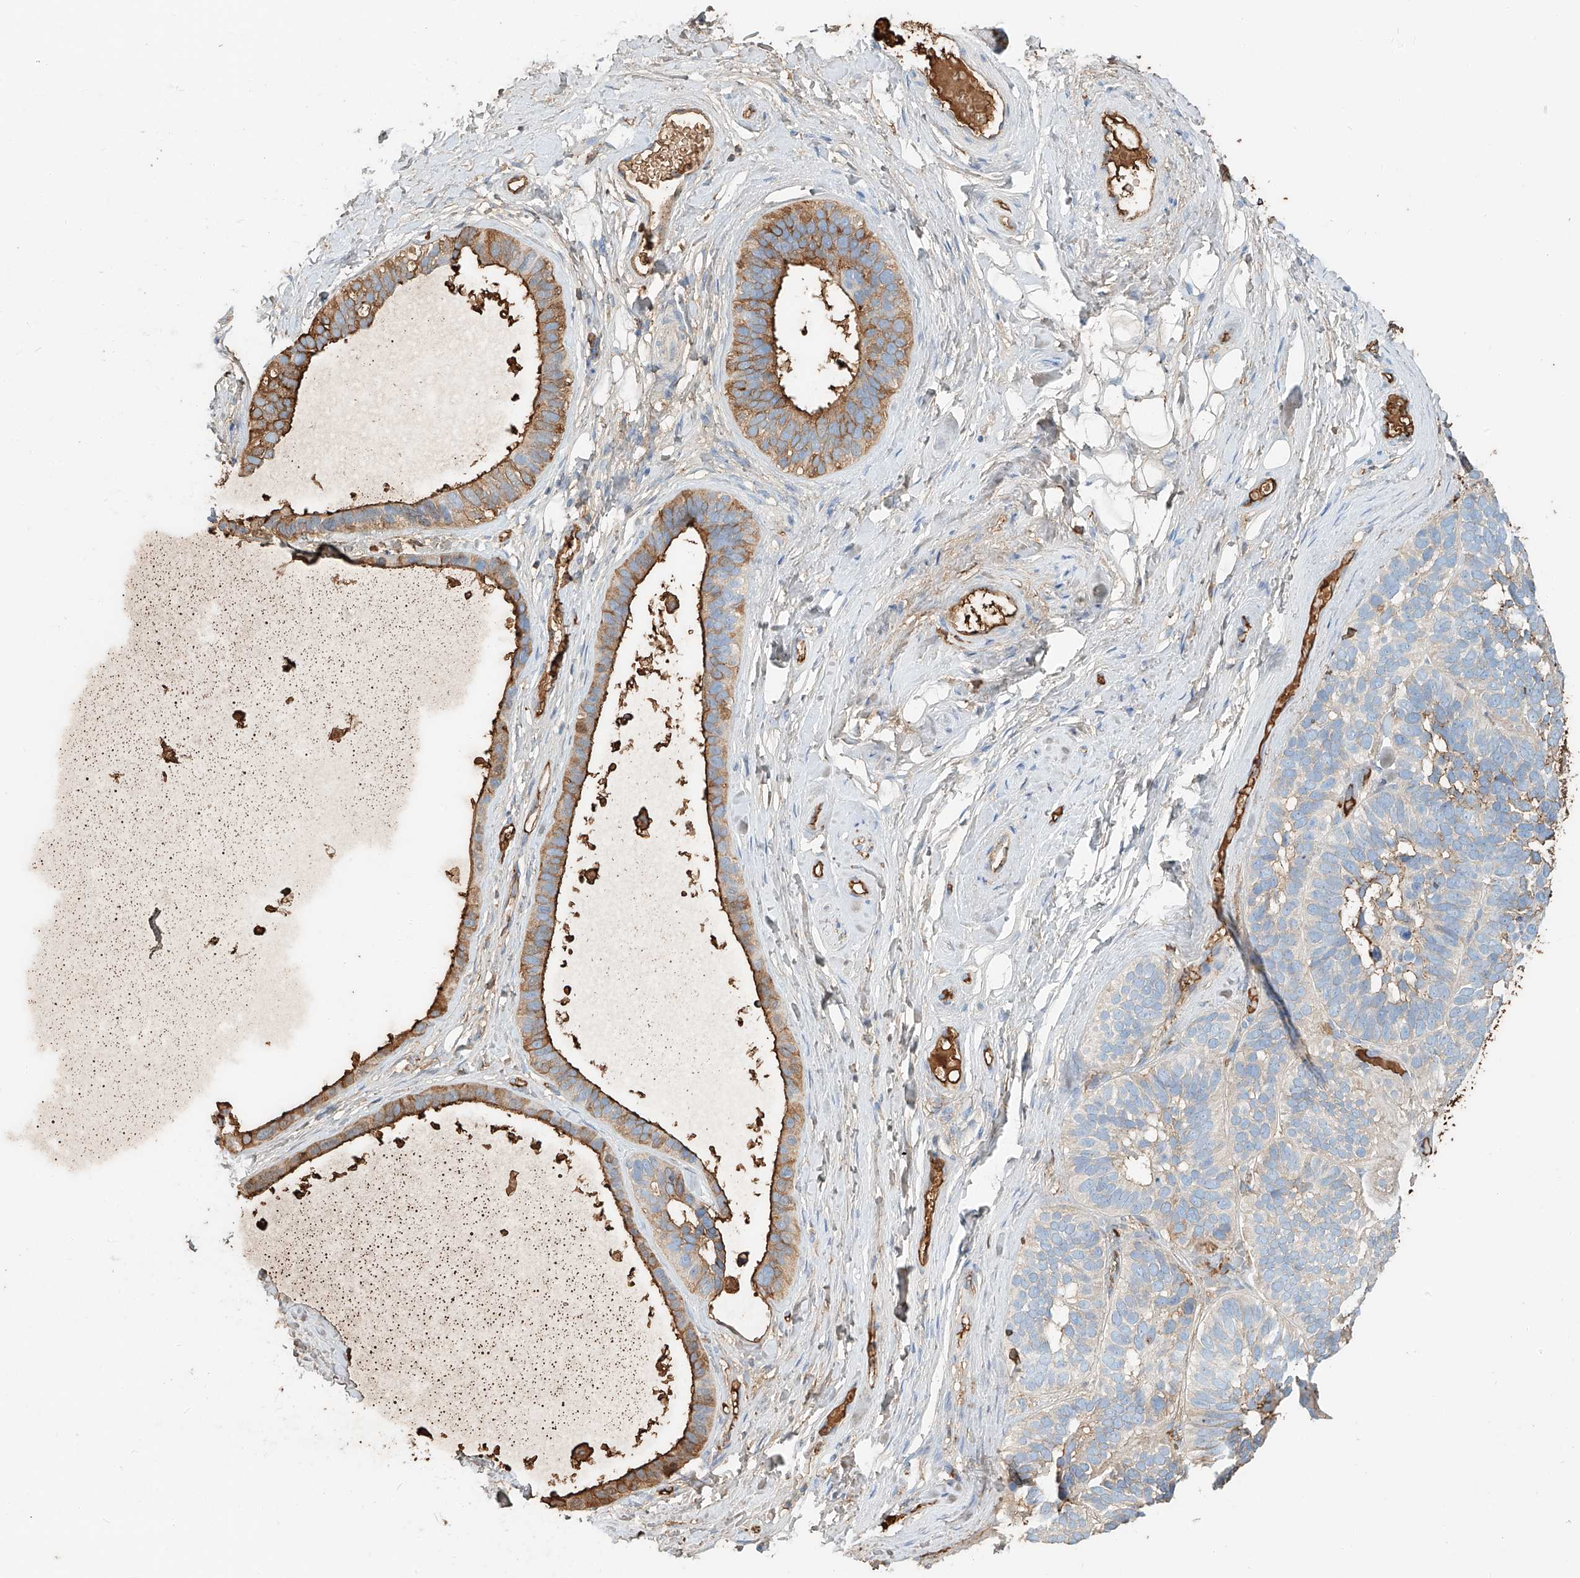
{"staining": {"intensity": "negative", "quantity": "none", "location": "none"}, "tissue": "skin cancer", "cell_type": "Tumor cells", "image_type": "cancer", "snomed": [{"axis": "morphology", "description": "Basal cell carcinoma"}, {"axis": "topography", "description": "Skin"}], "caption": "DAB immunohistochemical staining of skin basal cell carcinoma reveals no significant expression in tumor cells.", "gene": "ZFP30", "patient": {"sex": "male", "age": 62}}